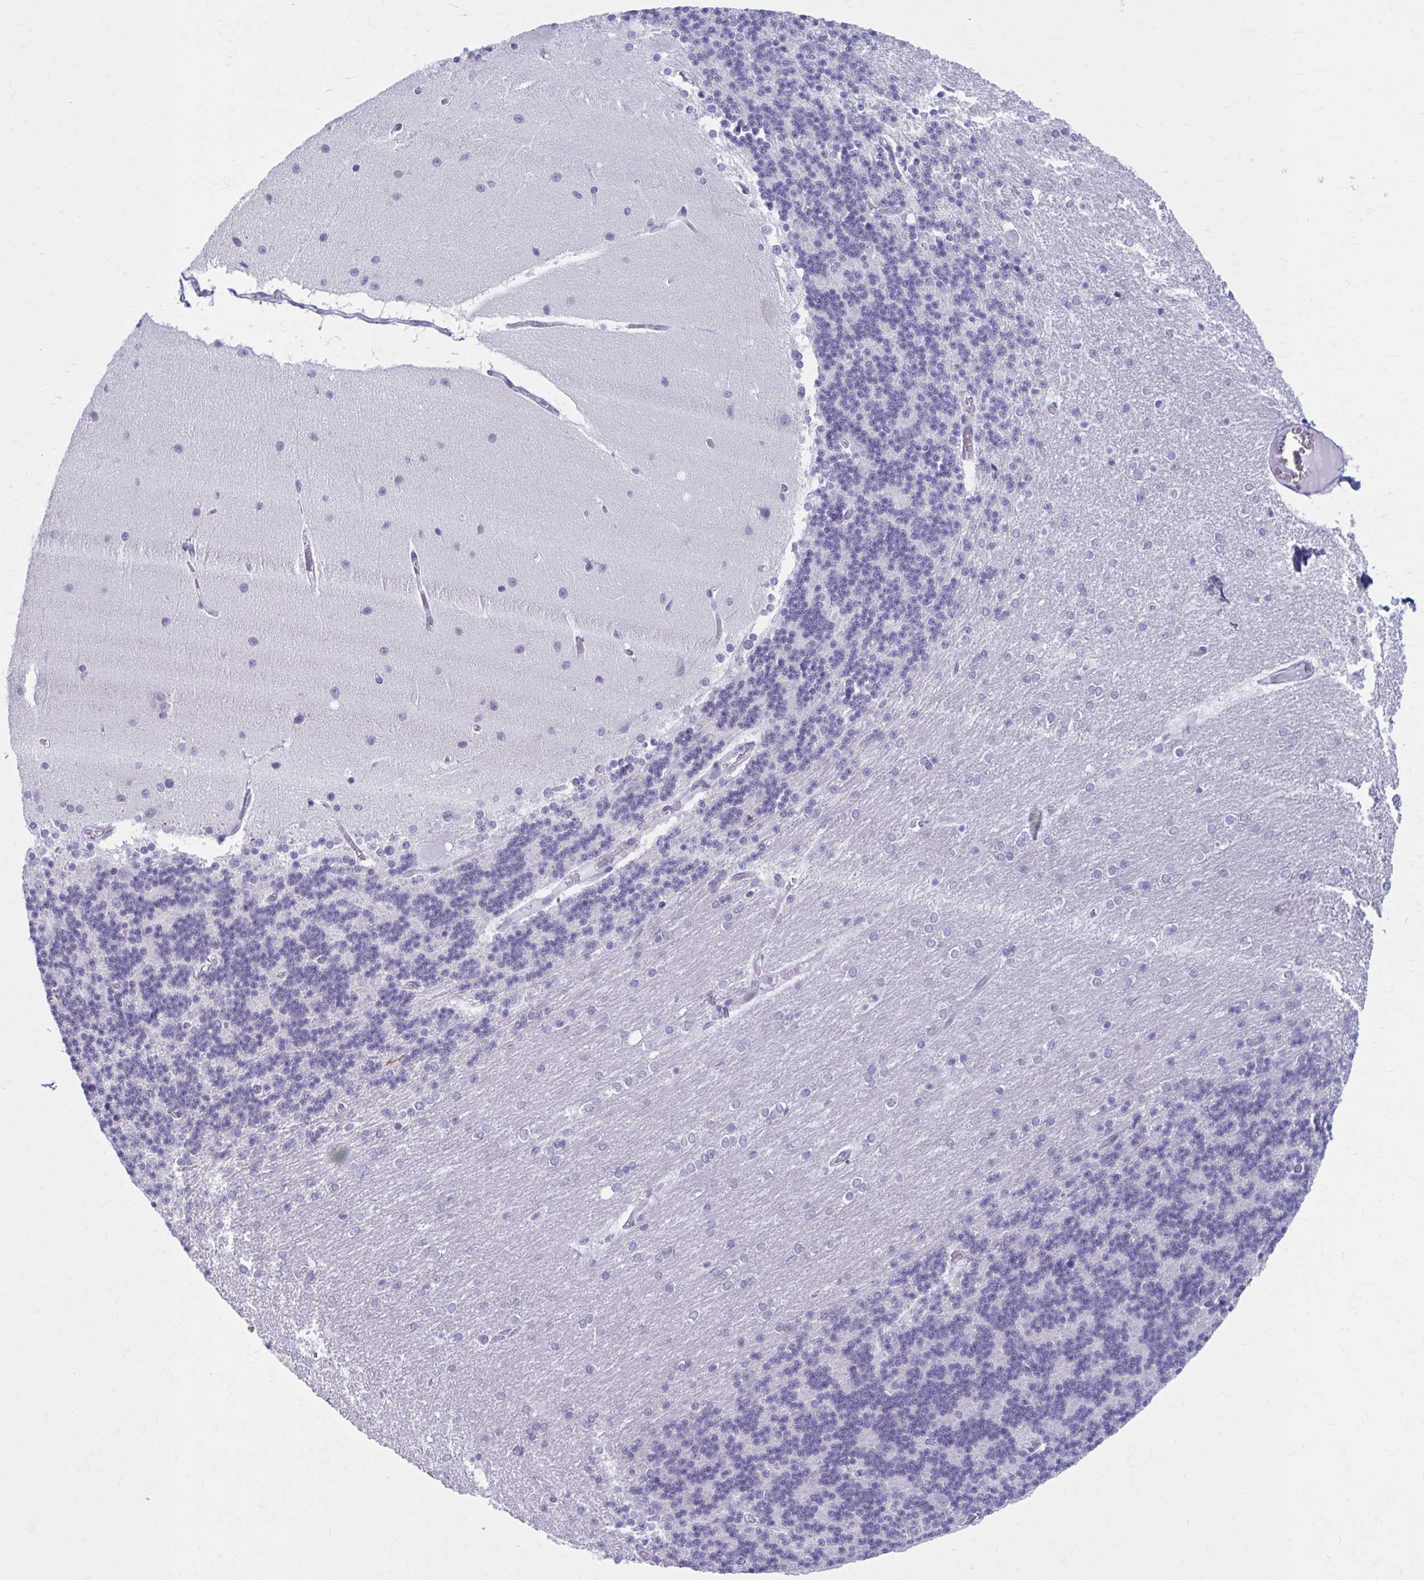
{"staining": {"intensity": "negative", "quantity": "none", "location": "none"}, "tissue": "cerebellum", "cell_type": "Cells in granular layer", "image_type": "normal", "snomed": [{"axis": "morphology", "description": "Normal tissue, NOS"}, {"axis": "topography", "description": "Cerebellum"}], "caption": "A histopathology image of cerebellum stained for a protein exhibits no brown staining in cells in granular layer.", "gene": "CCDC105", "patient": {"sex": "female", "age": 54}}